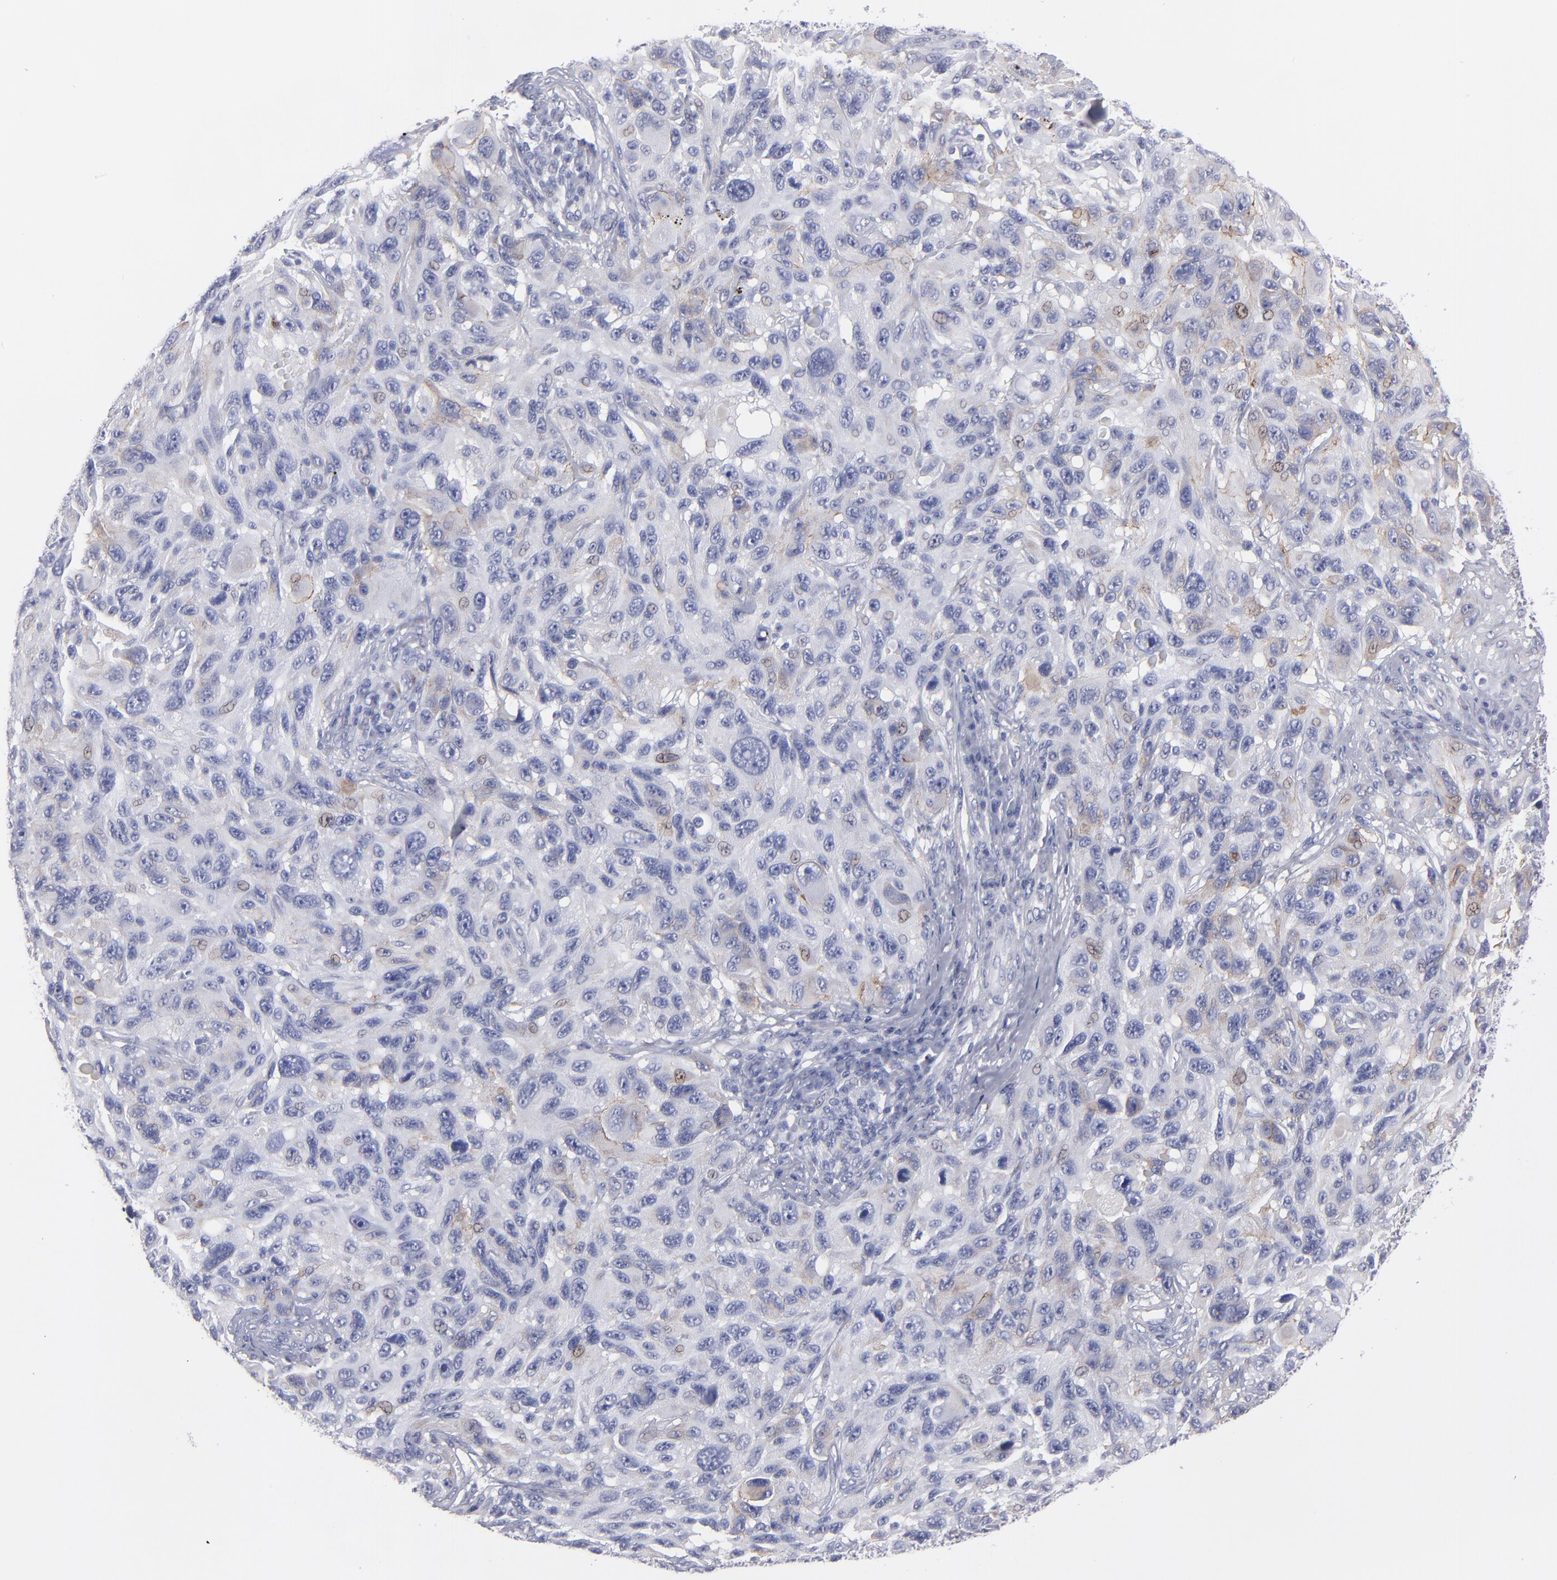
{"staining": {"intensity": "weak", "quantity": "<25%", "location": "cytoplasmic/membranous,nuclear"}, "tissue": "melanoma", "cell_type": "Tumor cells", "image_type": "cancer", "snomed": [{"axis": "morphology", "description": "Malignant melanoma, NOS"}, {"axis": "topography", "description": "Skin"}], "caption": "An image of human melanoma is negative for staining in tumor cells.", "gene": "CADM3", "patient": {"sex": "male", "age": 53}}